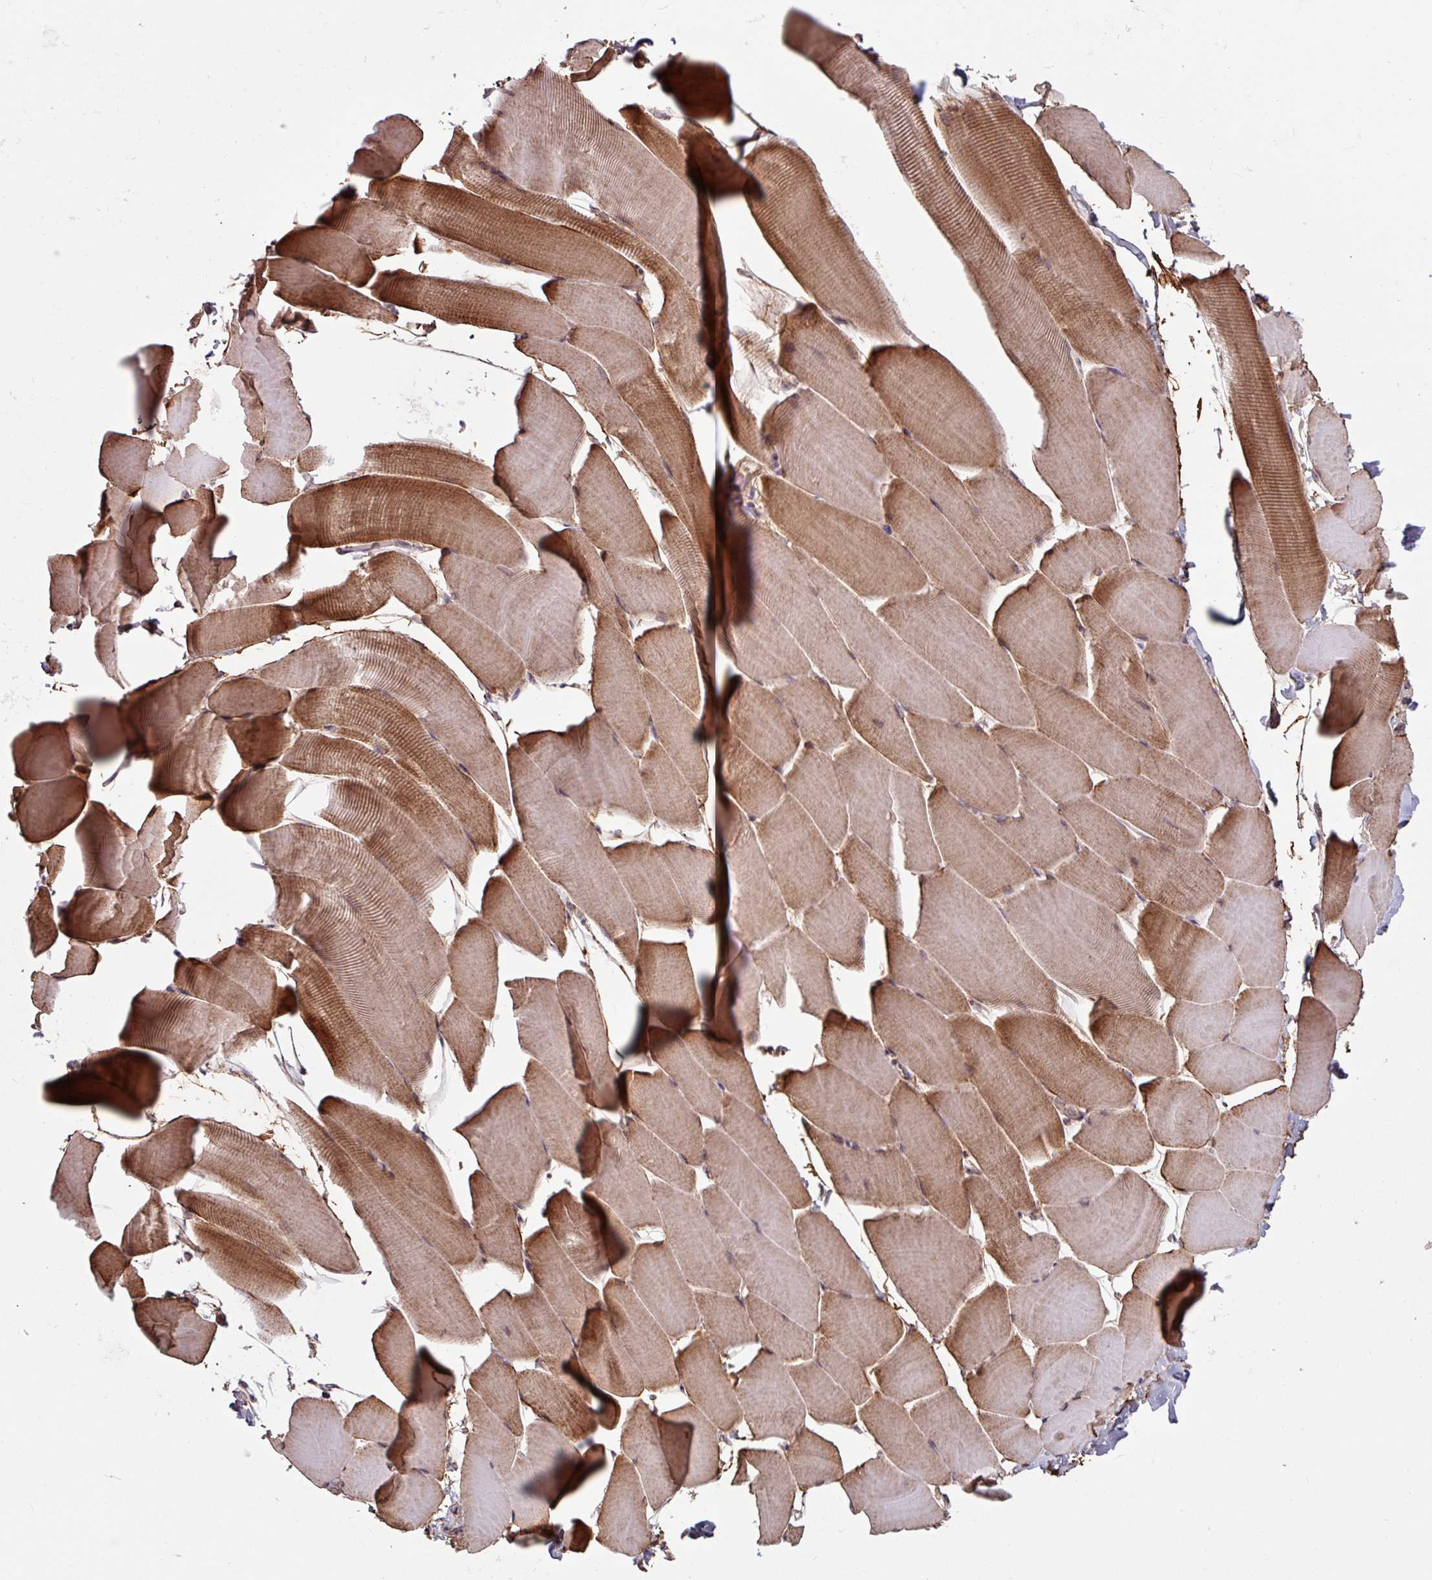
{"staining": {"intensity": "moderate", "quantity": "25%-75%", "location": "cytoplasmic/membranous"}, "tissue": "skeletal muscle", "cell_type": "Myocytes", "image_type": "normal", "snomed": [{"axis": "morphology", "description": "Normal tissue, NOS"}, {"axis": "topography", "description": "Skeletal muscle"}], "caption": "Immunohistochemical staining of unremarkable skeletal muscle exhibits 25%-75% levels of moderate cytoplasmic/membranous protein positivity in about 25%-75% of myocytes.", "gene": "COX7C", "patient": {"sex": "male", "age": 25}}